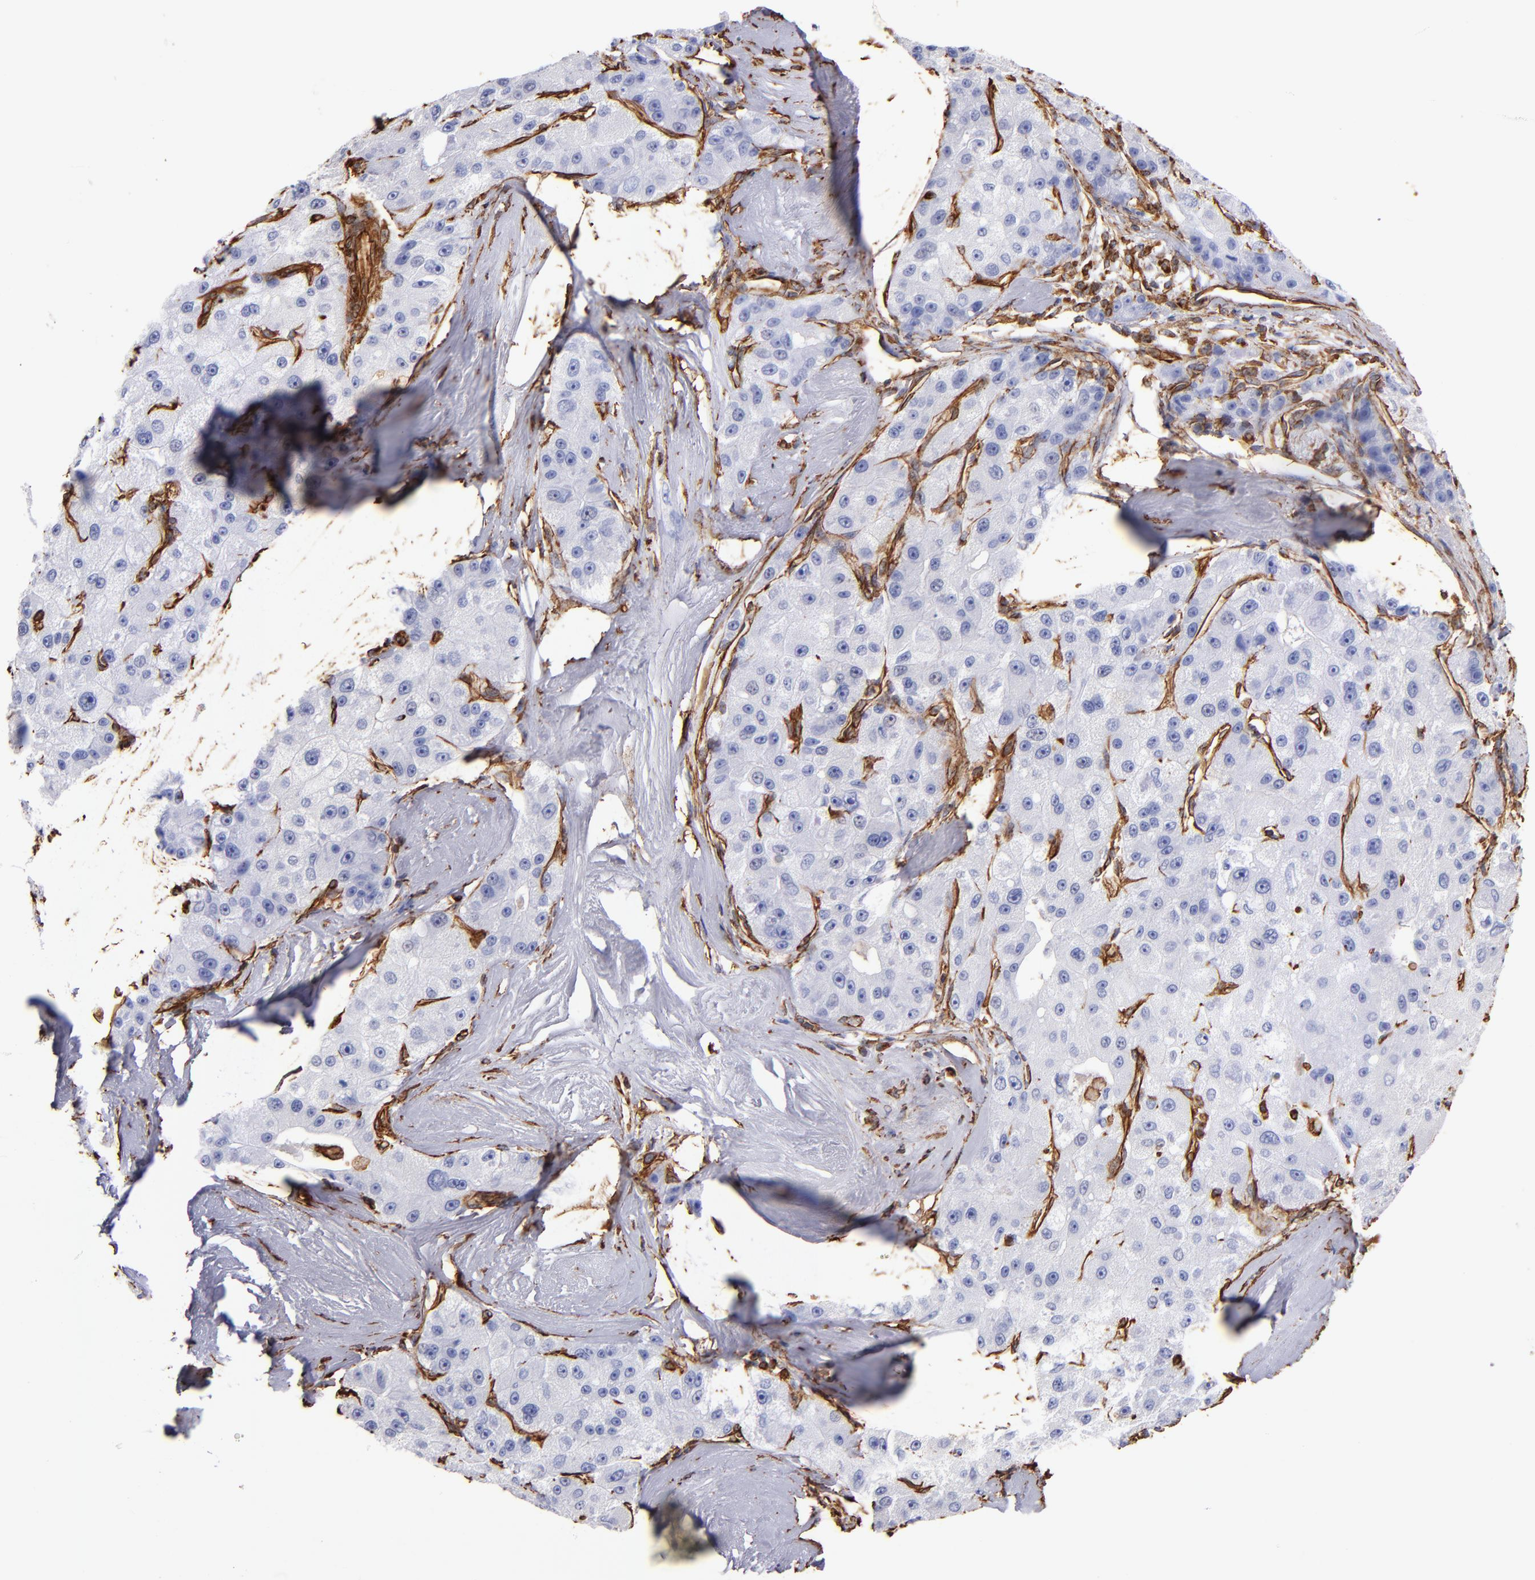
{"staining": {"intensity": "negative", "quantity": "none", "location": "none"}, "tissue": "liver cancer", "cell_type": "Tumor cells", "image_type": "cancer", "snomed": [{"axis": "morphology", "description": "Carcinoma, Hepatocellular, NOS"}, {"axis": "topography", "description": "Liver"}], "caption": "Immunohistochemistry photomicrograph of hepatocellular carcinoma (liver) stained for a protein (brown), which demonstrates no expression in tumor cells. The staining was performed using DAB to visualize the protein expression in brown, while the nuclei were stained in blue with hematoxylin (Magnification: 20x).", "gene": "VIM", "patient": {"sex": "male", "age": 80}}